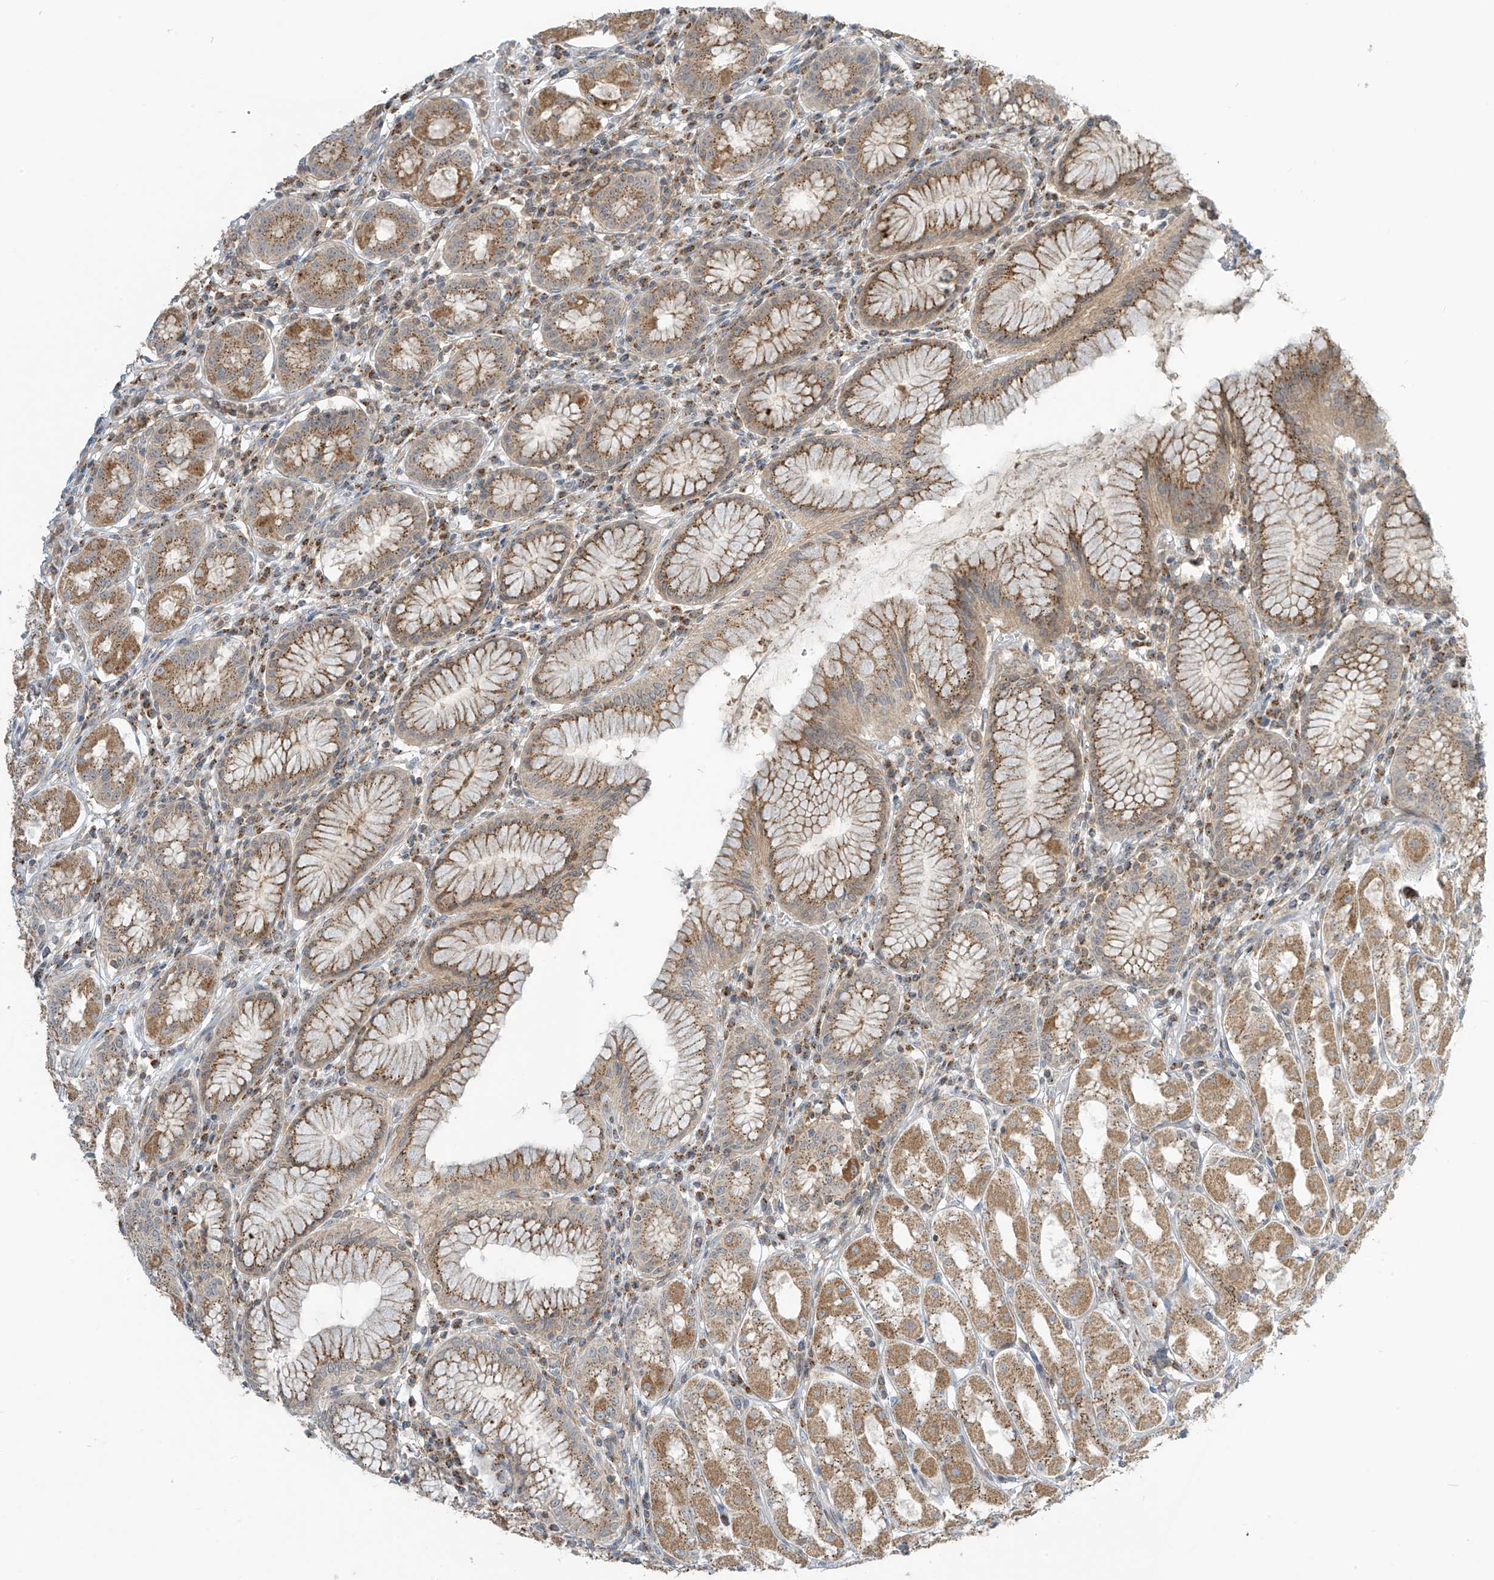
{"staining": {"intensity": "moderate", "quantity": ">75%", "location": "cytoplasmic/membranous"}, "tissue": "stomach", "cell_type": "Glandular cells", "image_type": "normal", "snomed": [{"axis": "morphology", "description": "Normal tissue, NOS"}, {"axis": "topography", "description": "Stomach"}, {"axis": "topography", "description": "Stomach, lower"}], "caption": "IHC staining of normal stomach, which displays medium levels of moderate cytoplasmic/membranous staining in about >75% of glandular cells indicating moderate cytoplasmic/membranous protein staining. The staining was performed using DAB (brown) for protein detection and nuclei were counterstained in hematoxylin (blue).", "gene": "PARVG", "patient": {"sex": "female", "age": 56}}